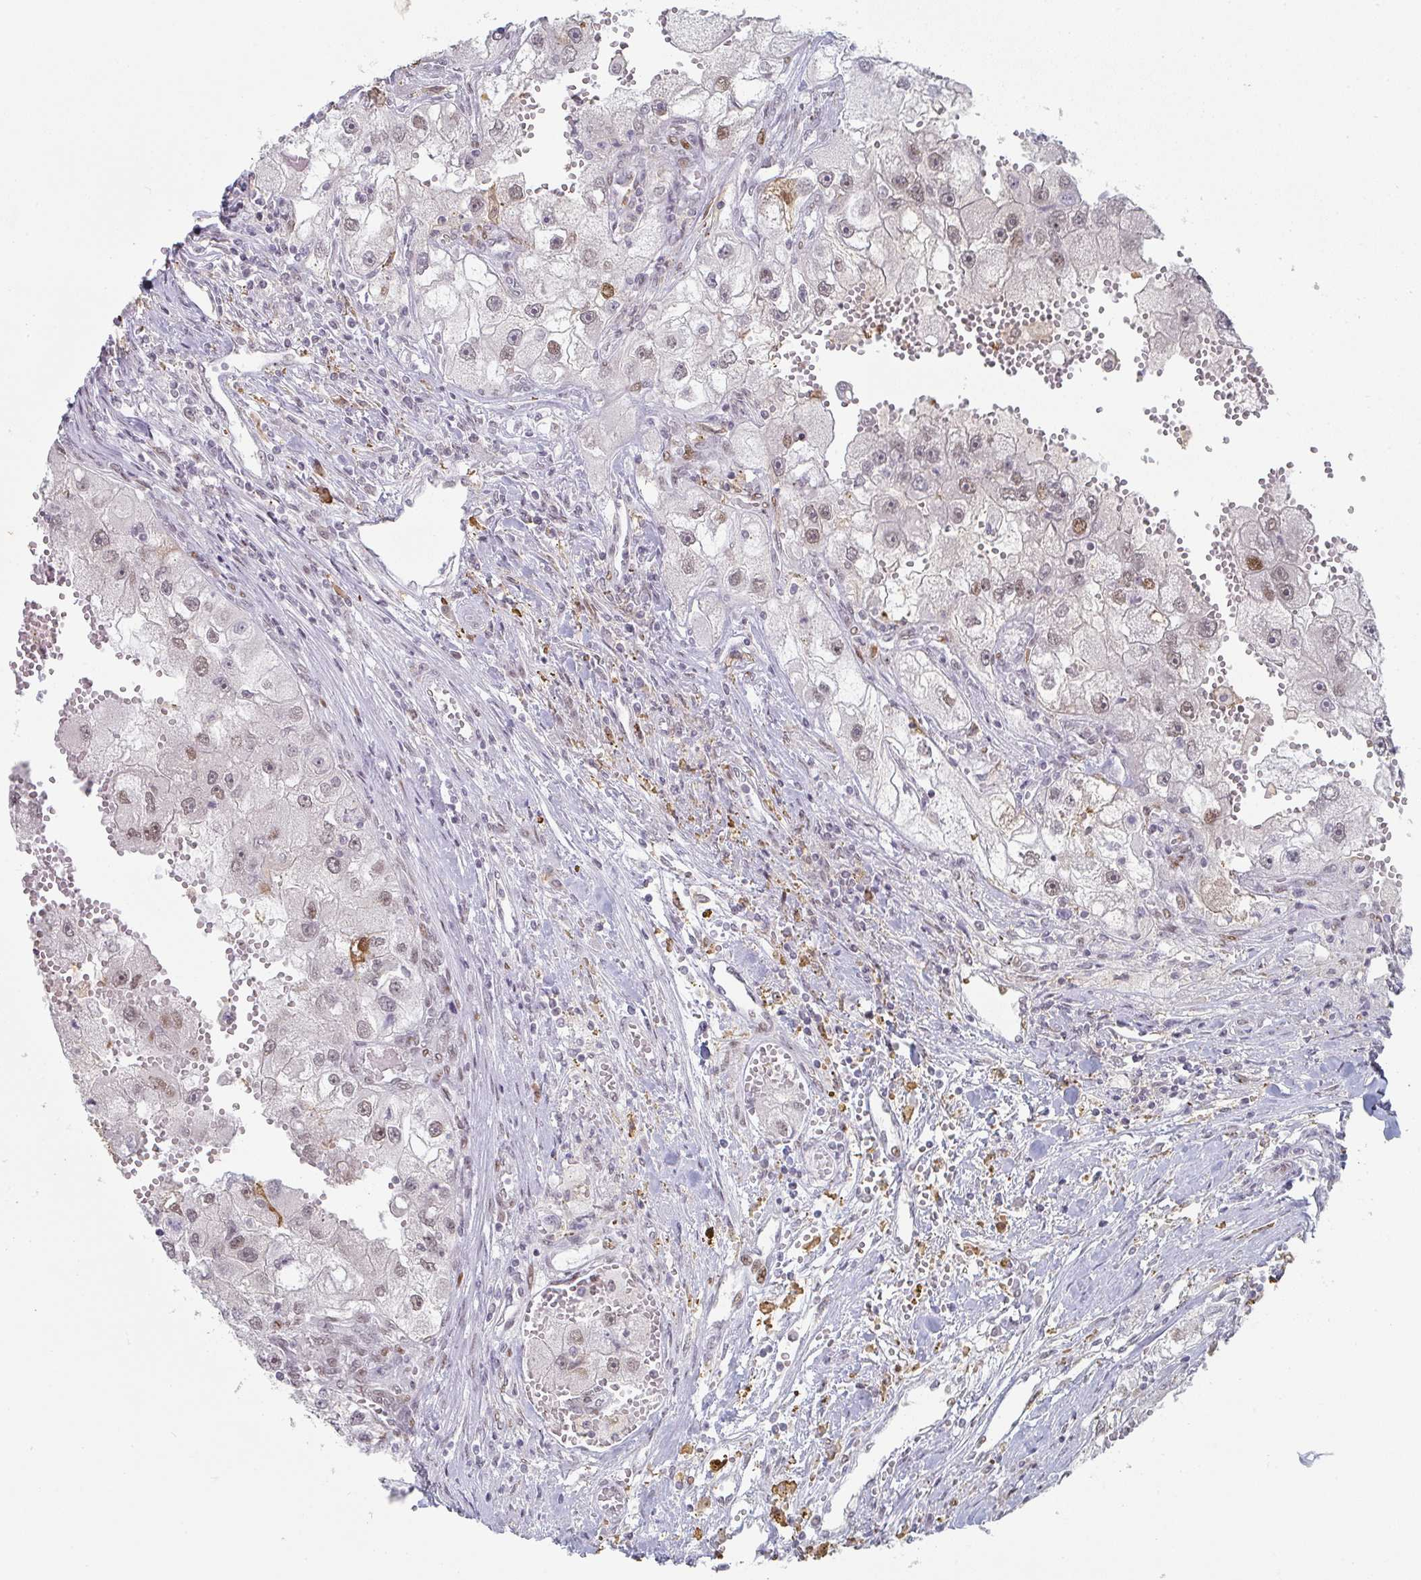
{"staining": {"intensity": "moderate", "quantity": "<25%", "location": "cytoplasmic/membranous,nuclear"}, "tissue": "renal cancer", "cell_type": "Tumor cells", "image_type": "cancer", "snomed": [{"axis": "morphology", "description": "Adenocarcinoma, NOS"}, {"axis": "topography", "description": "Kidney"}], "caption": "Moderate cytoplasmic/membranous and nuclear protein expression is present in approximately <25% of tumor cells in renal cancer.", "gene": "LIN54", "patient": {"sex": "male", "age": 63}}